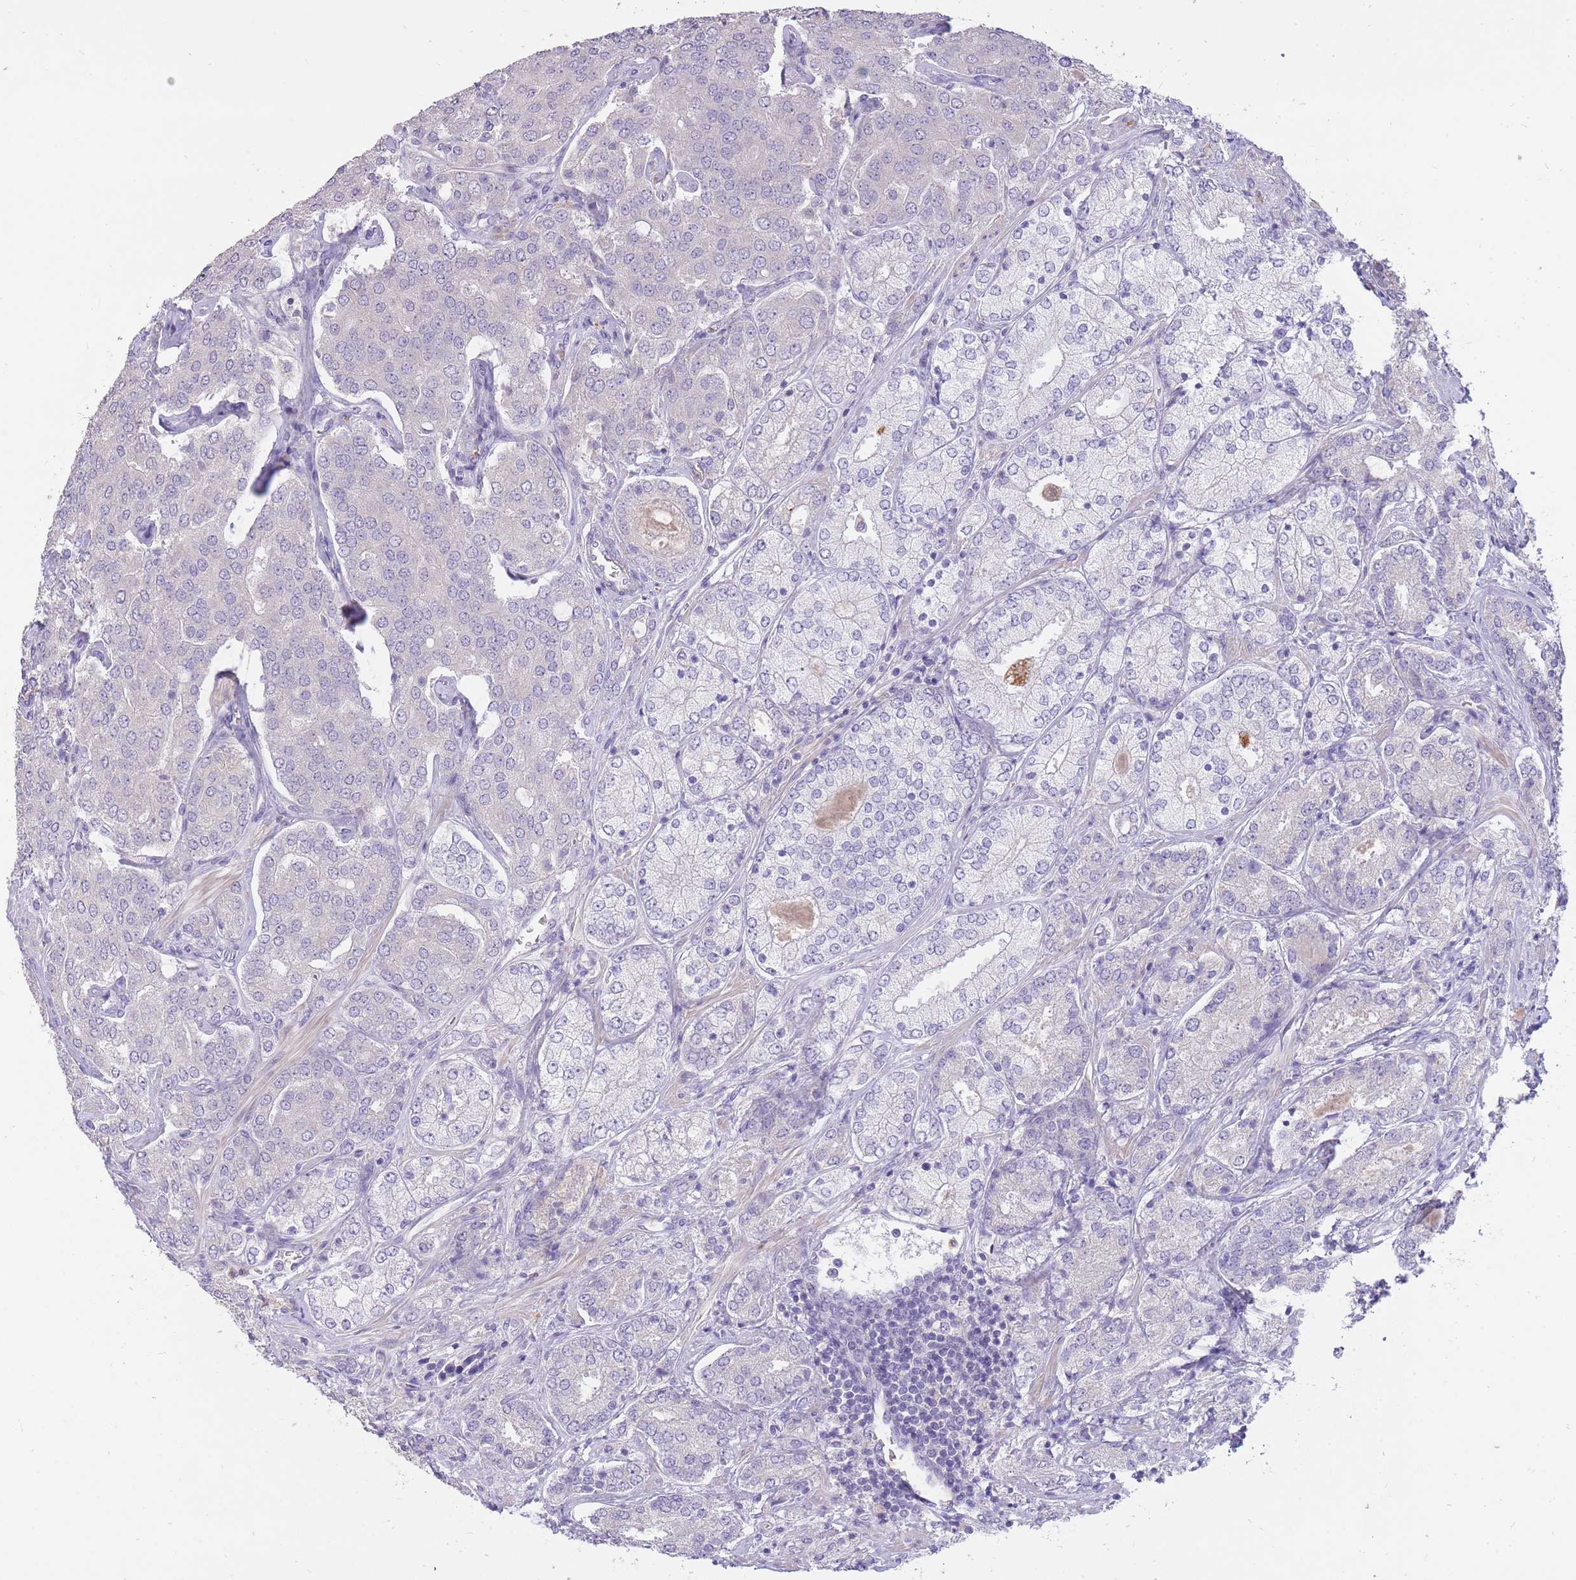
{"staining": {"intensity": "negative", "quantity": "none", "location": "none"}, "tissue": "prostate cancer", "cell_type": "Tumor cells", "image_type": "cancer", "snomed": [{"axis": "morphology", "description": "Adenocarcinoma, High grade"}, {"axis": "topography", "description": "Prostate"}], "caption": "Micrograph shows no significant protein positivity in tumor cells of prostate cancer (adenocarcinoma (high-grade)).", "gene": "FRG2C", "patient": {"sex": "male", "age": 63}}